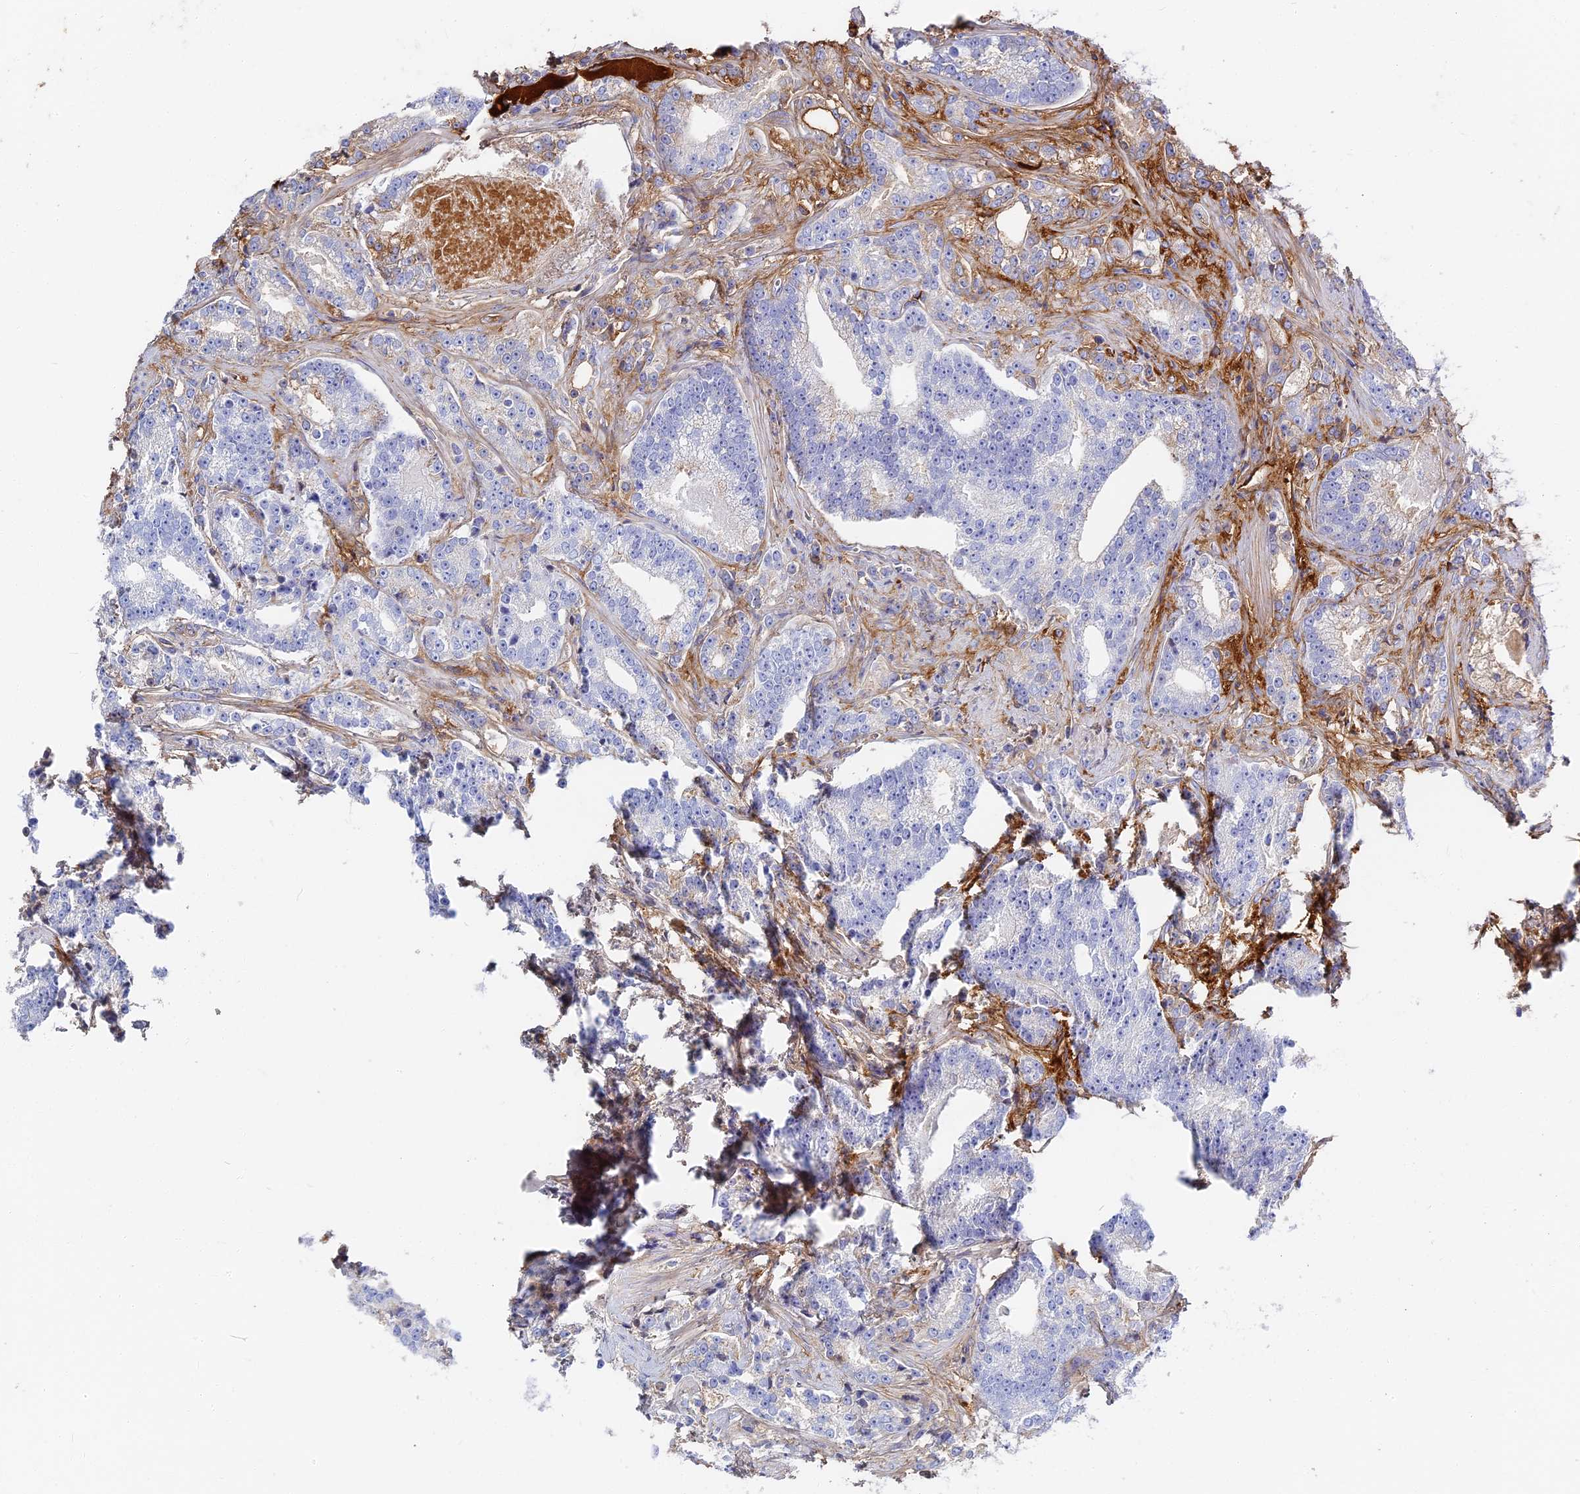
{"staining": {"intensity": "moderate", "quantity": "<25%", "location": "cytoplasmic/membranous"}, "tissue": "prostate cancer", "cell_type": "Tumor cells", "image_type": "cancer", "snomed": [{"axis": "morphology", "description": "Adenocarcinoma, High grade"}, {"axis": "topography", "description": "Prostate"}], "caption": "Protein analysis of prostate adenocarcinoma (high-grade) tissue reveals moderate cytoplasmic/membranous staining in about <25% of tumor cells.", "gene": "ITIH1", "patient": {"sex": "male", "age": 67}}